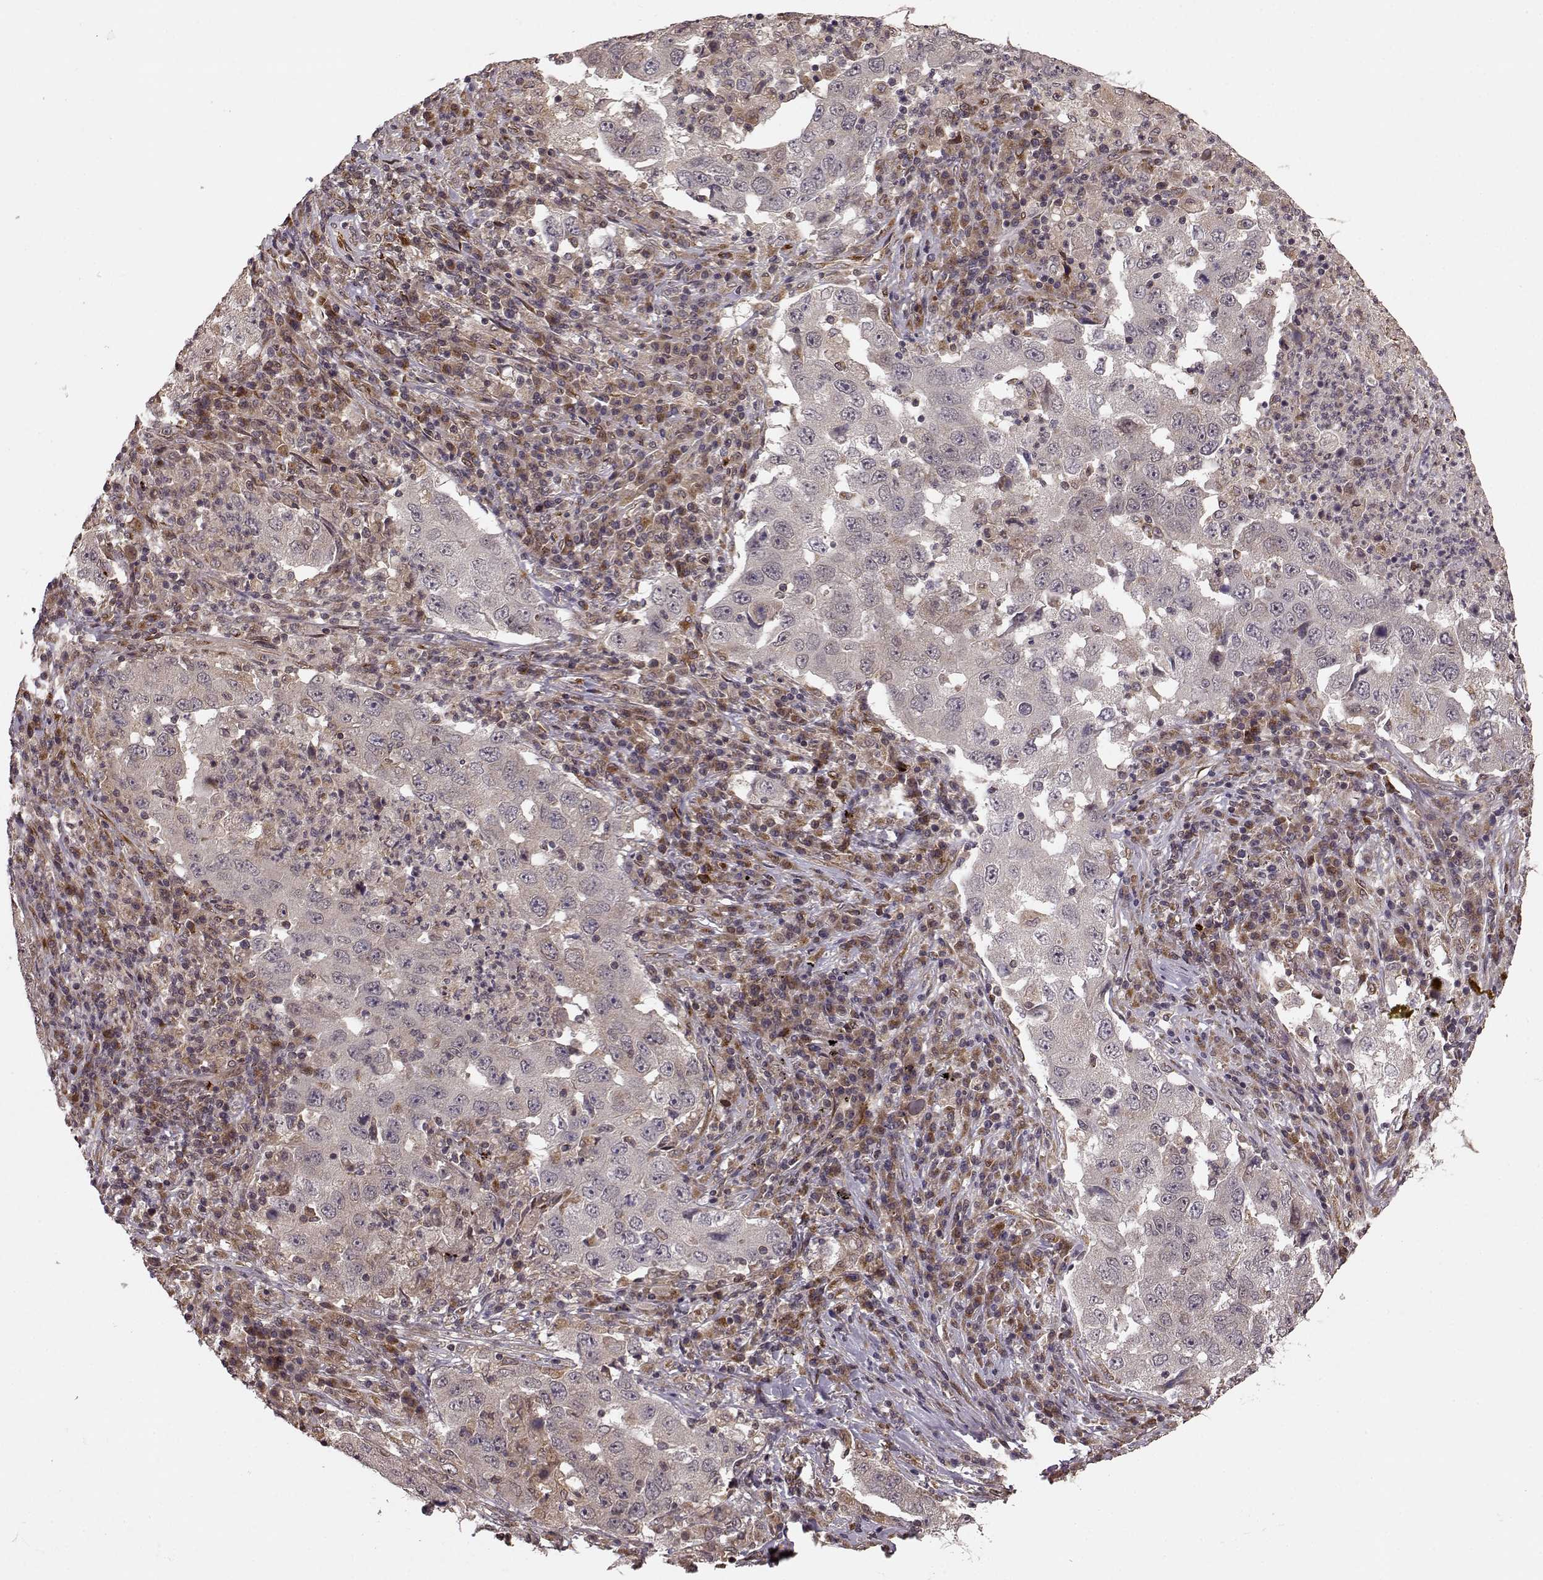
{"staining": {"intensity": "negative", "quantity": "none", "location": "none"}, "tissue": "lung cancer", "cell_type": "Tumor cells", "image_type": "cancer", "snomed": [{"axis": "morphology", "description": "Adenocarcinoma, NOS"}, {"axis": "topography", "description": "Lung"}], "caption": "Image shows no protein positivity in tumor cells of adenocarcinoma (lung) tissue. (Immunohistochemistry, brightfield microscopy, high magnification).", "gene": "YIPF5", "patient": {"sex": "male", "age": 73}}